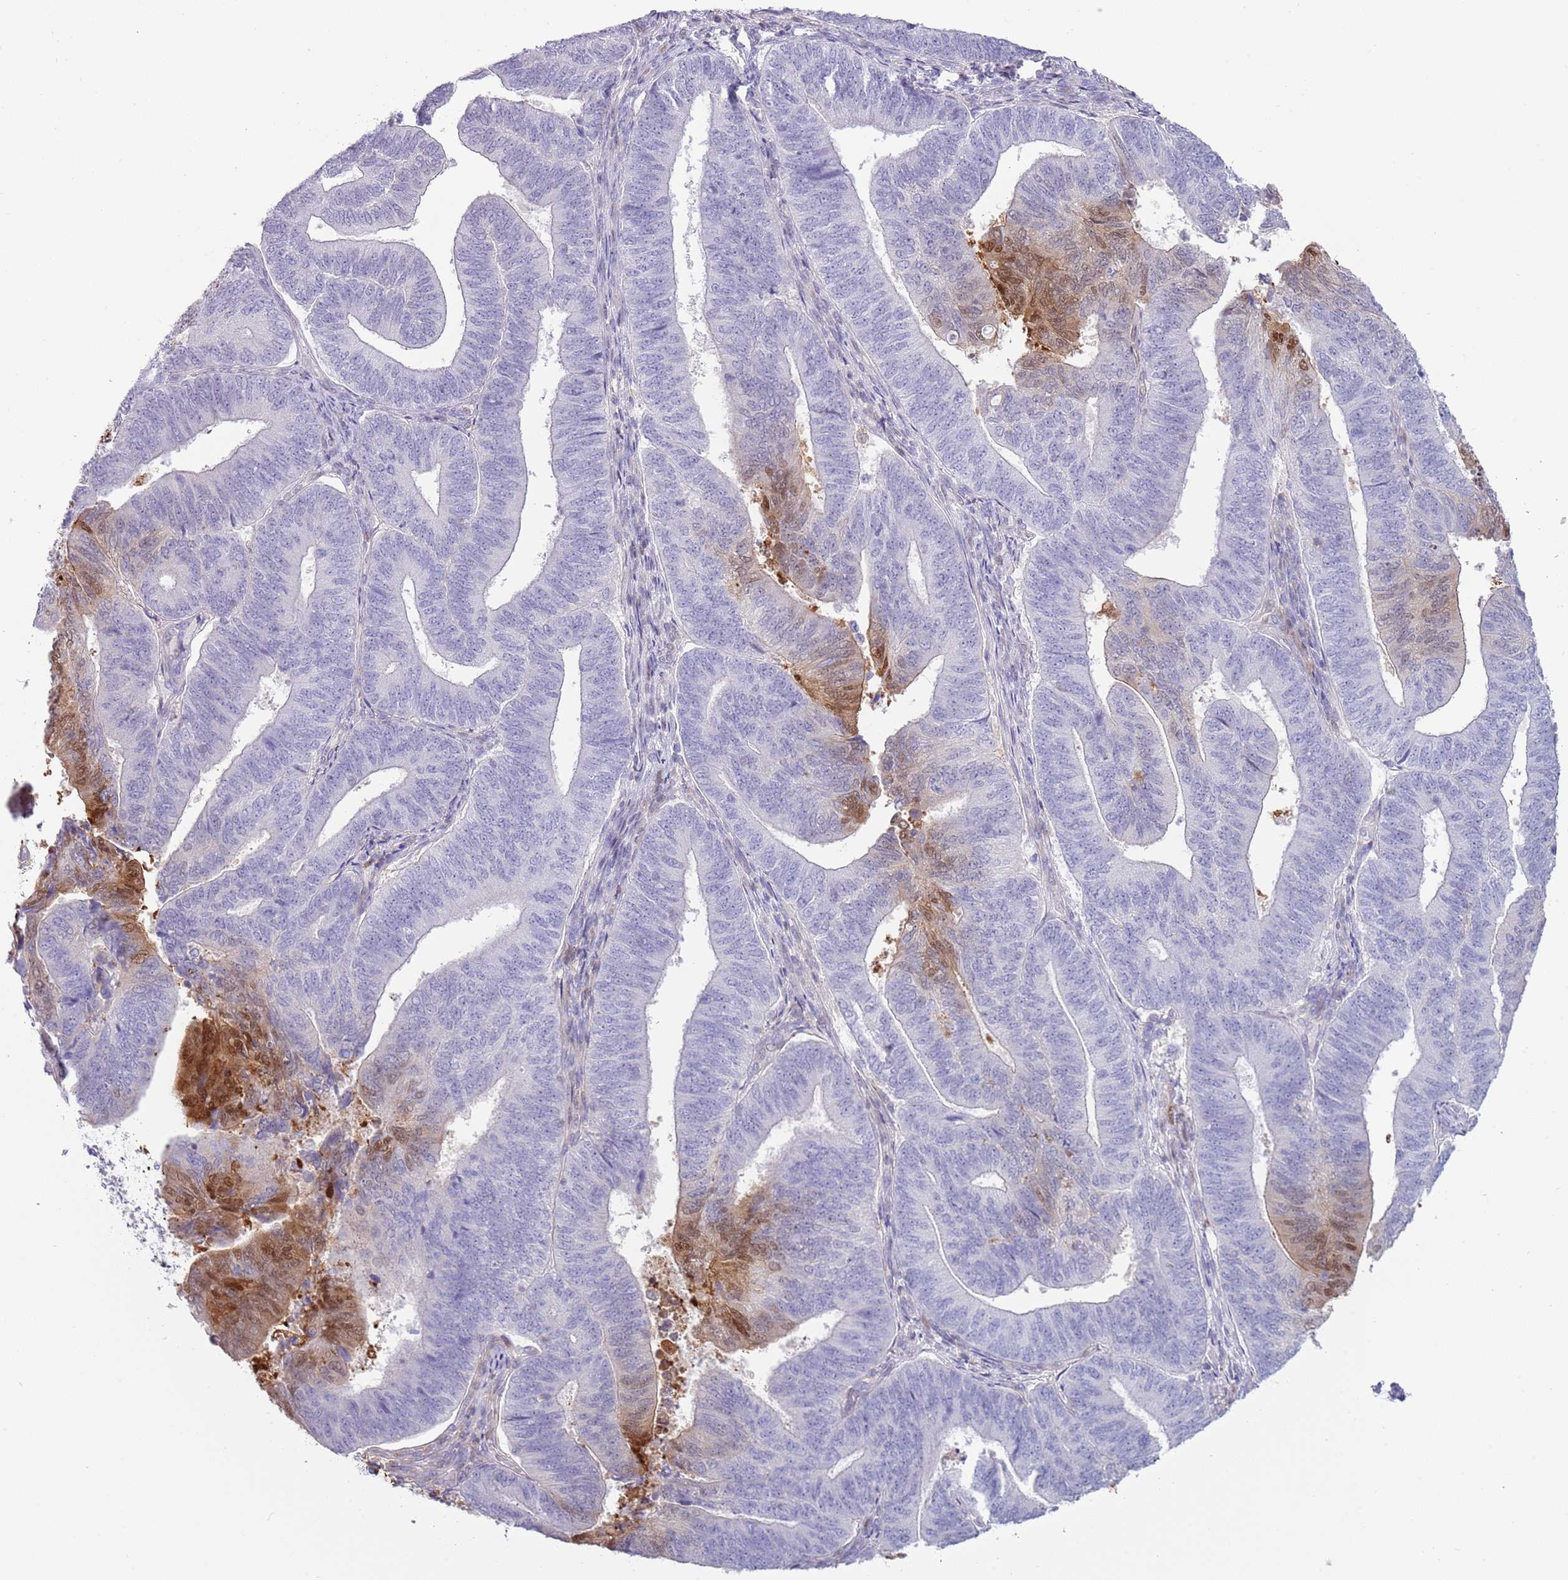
{"staining": {"intensity": "moderate", "quantity": "<25%", "location": "cytoplasmic/membranous,nuclear"}, "tissue": "endometrial cancer", "cell_type": "Tumor cells", "image_type": "cancer", "snomed": [{"axis": "morphology", "description": "Adenocarcinoma, NOS"}, {"axis": "topography", "description": "Endometrium"}], "caption": "IHC image of adenocarcinoma (endometrial) stained for a protein (brown), which displays low levels of moderate cytoplasmic/membranous and nuclear expression in approximately <25% of tumor cells.", "gene": "NBPF6", "patient": {"sex": "female", "age": 70}}